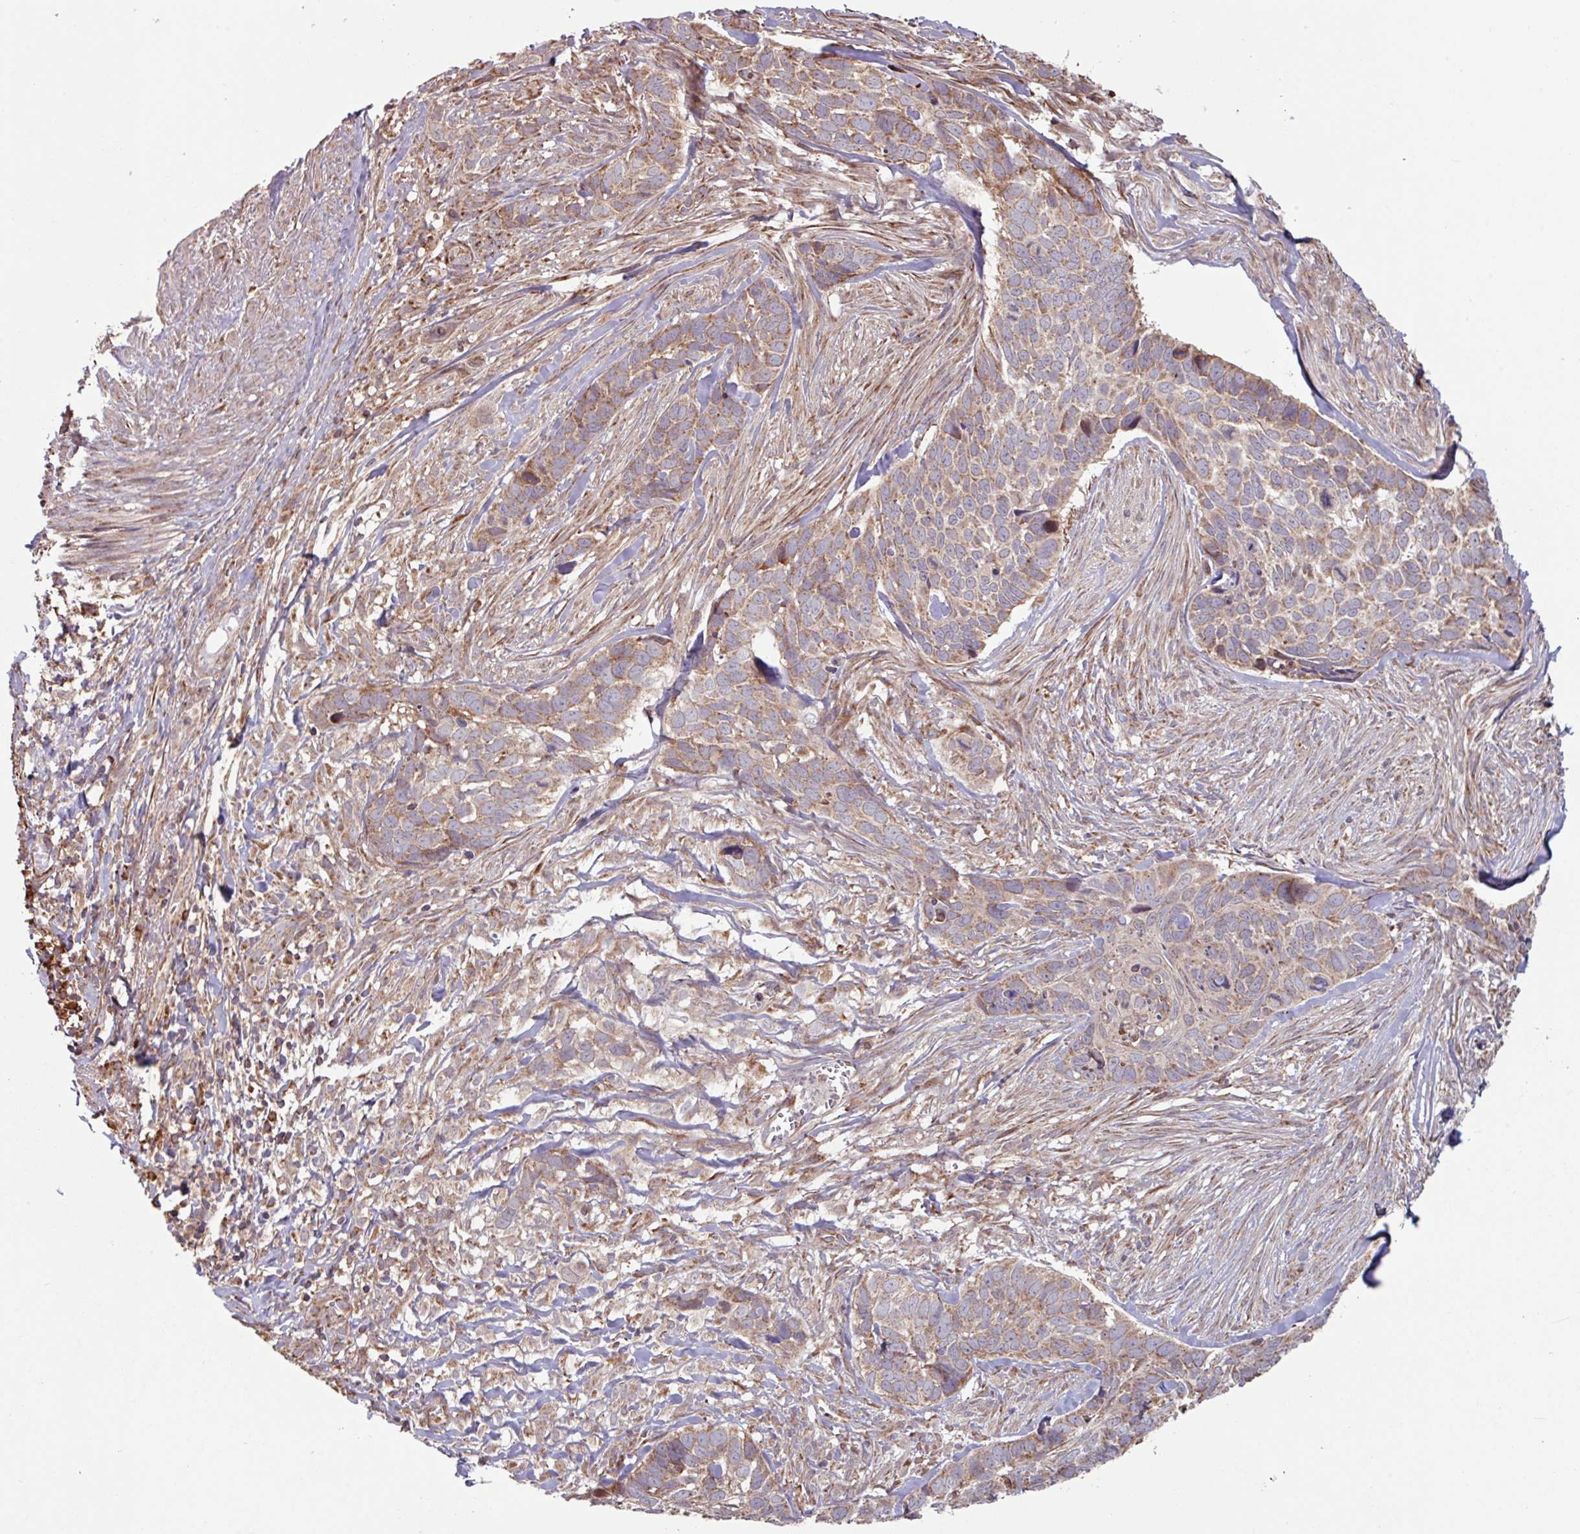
{"staining": {"intensity": "moderate", "quantity": ">75%", "location": "cytoplasmic/membranous"}, "tissue": "skin cancer", "cell_type": "Tumor cells", "image_type": "cancer", "snomed": [{"axis": "morphology", "description": "Basal cell carcinoma"}, {"axis": "topography", "description": "Skin"}], "caption": "A medium amount of moderate cytoplasmic/membranous positivity is present in approximately >75% of tumor cells in skin basal cell carcinoma tissue.", "gene": "COX7C", "patient": {"sex": "female", "age": 82}}